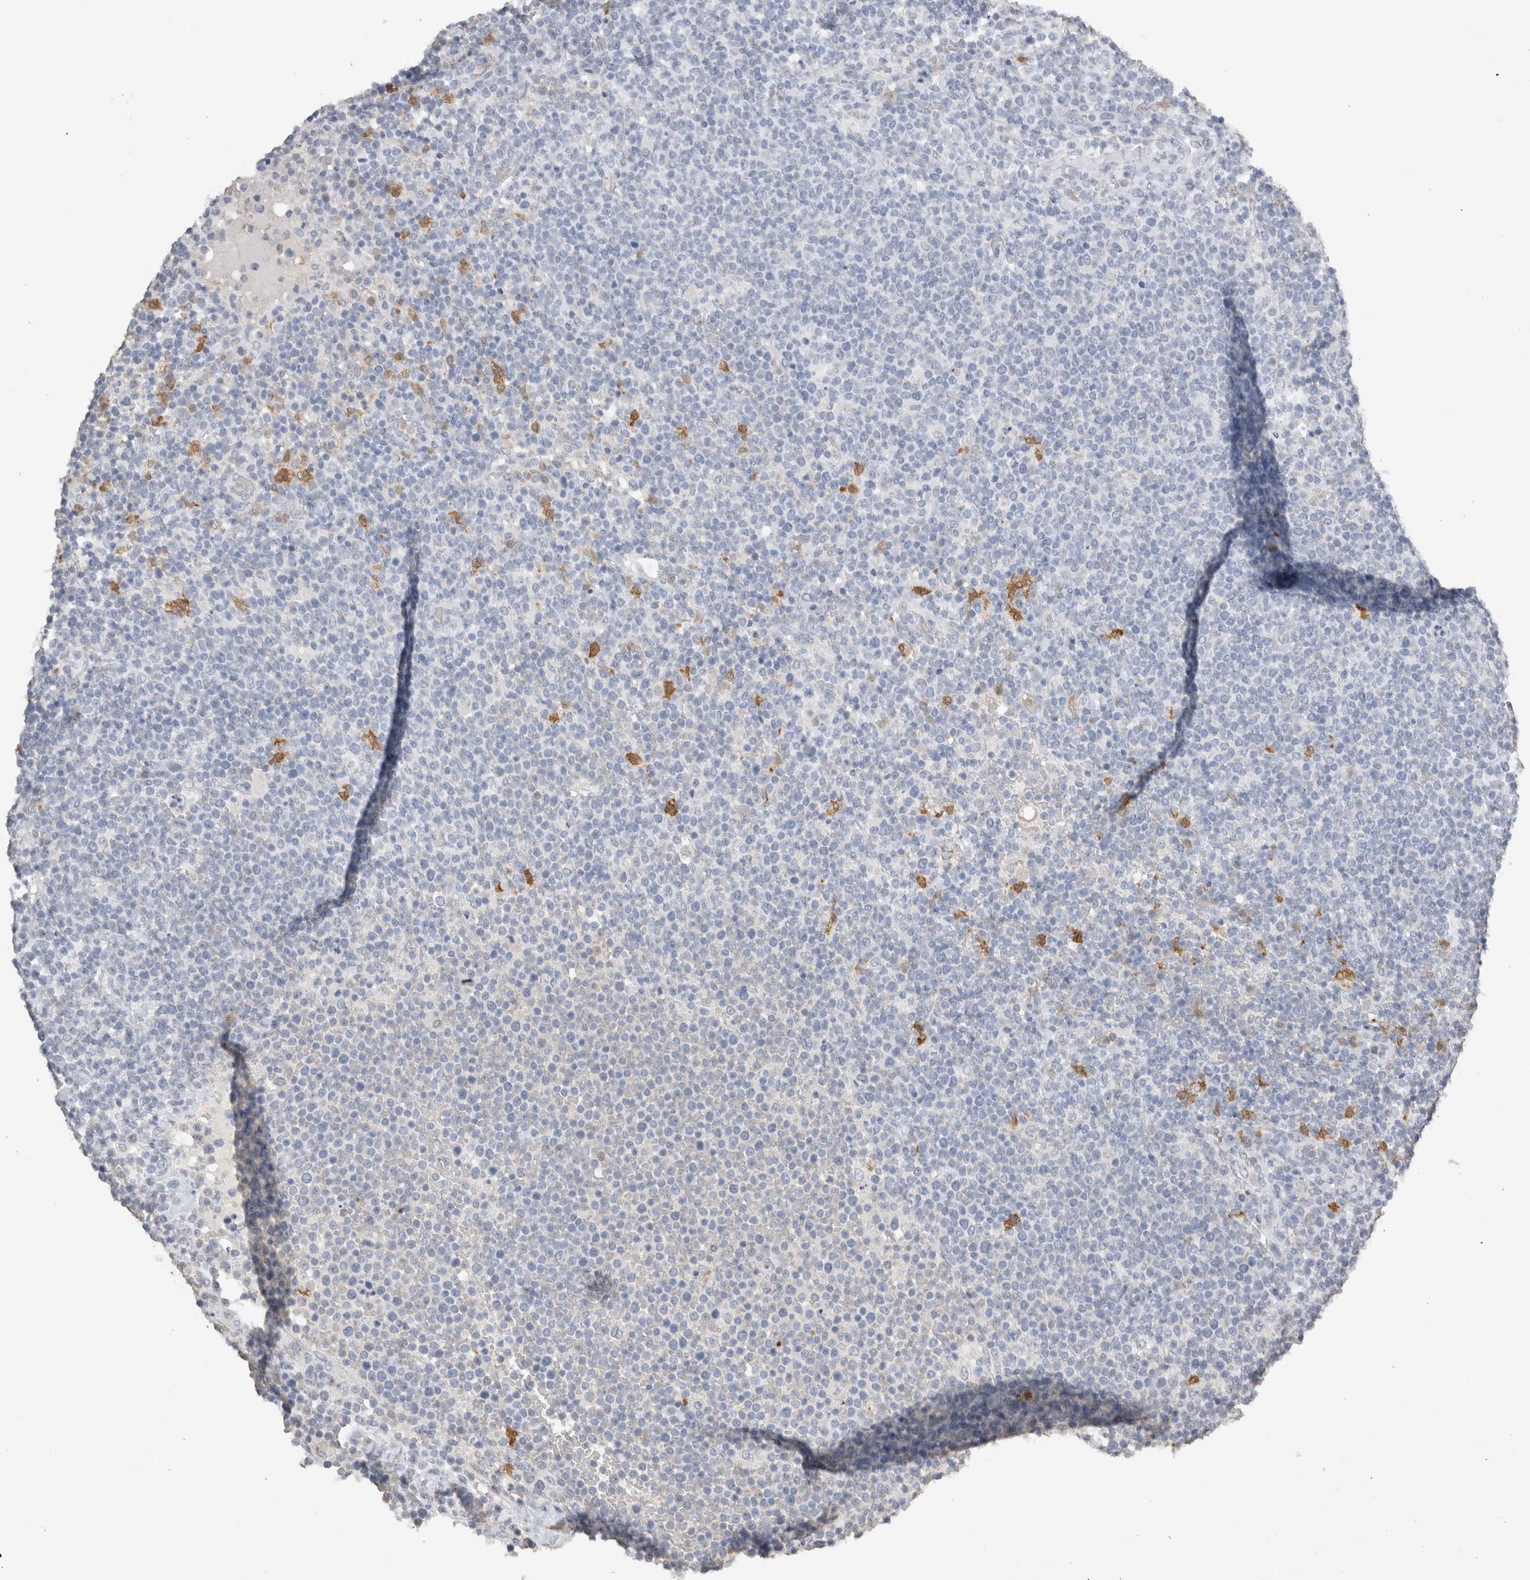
{"staining": {"intensity": "negative", "quantity": "none", "location": "none"}, "tissue": "lymphoma", "cell_type": "Tumor cells", "image_type": "cancer", "snomed": [{"axis": "morphology", "description": "Malignant lymphoma, non-Hodgkin's type, High grade"}, {"axis": "topography", "description": "Lymph node"}], "caption": "Photomicrograph shows no protein staining in tumor cells of lymphoma tissue.", "gene": "LGALS2", "patient": {"sex": "male", "age": 61}}